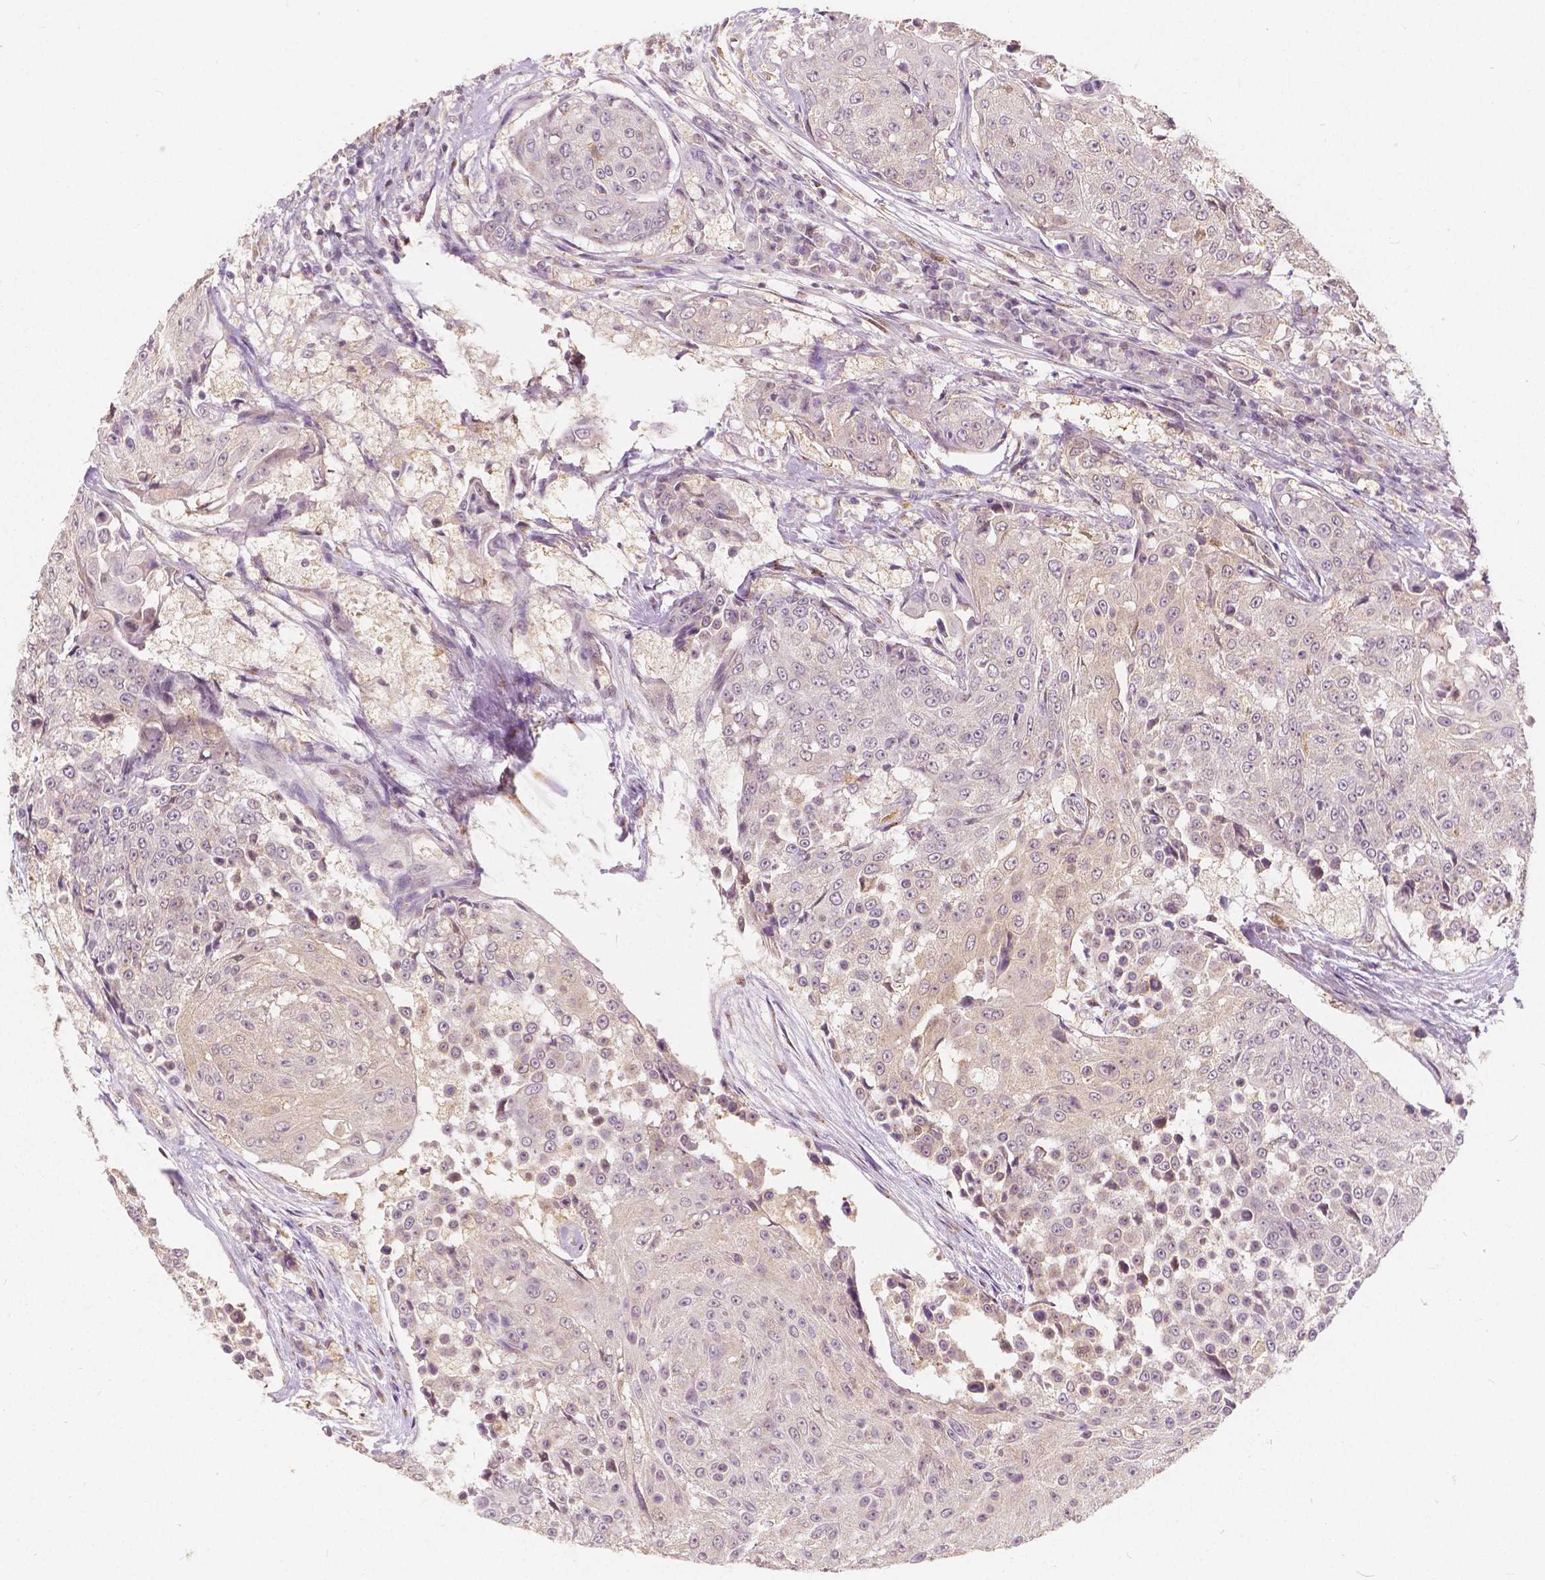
{"staining": {"intensity": "negative", "quantity": "none", "location": "none"}, "tissue": "urothelial cancer", "cell_type": "Tumor cells", "image_type": "cancer", "snomed": [{"axis": "morphology", "description": "Urothelial carcinoma, High grade"}, {"axis": "topography", "description": "Urinary bladder"}], "caption": "This is an IHC photomicrograph of human urothelial carcinoma (high-grade). There is no staining in tumor cells.", "gene": "NAPRT", "patient": {"sex": "female", "age": 63}}